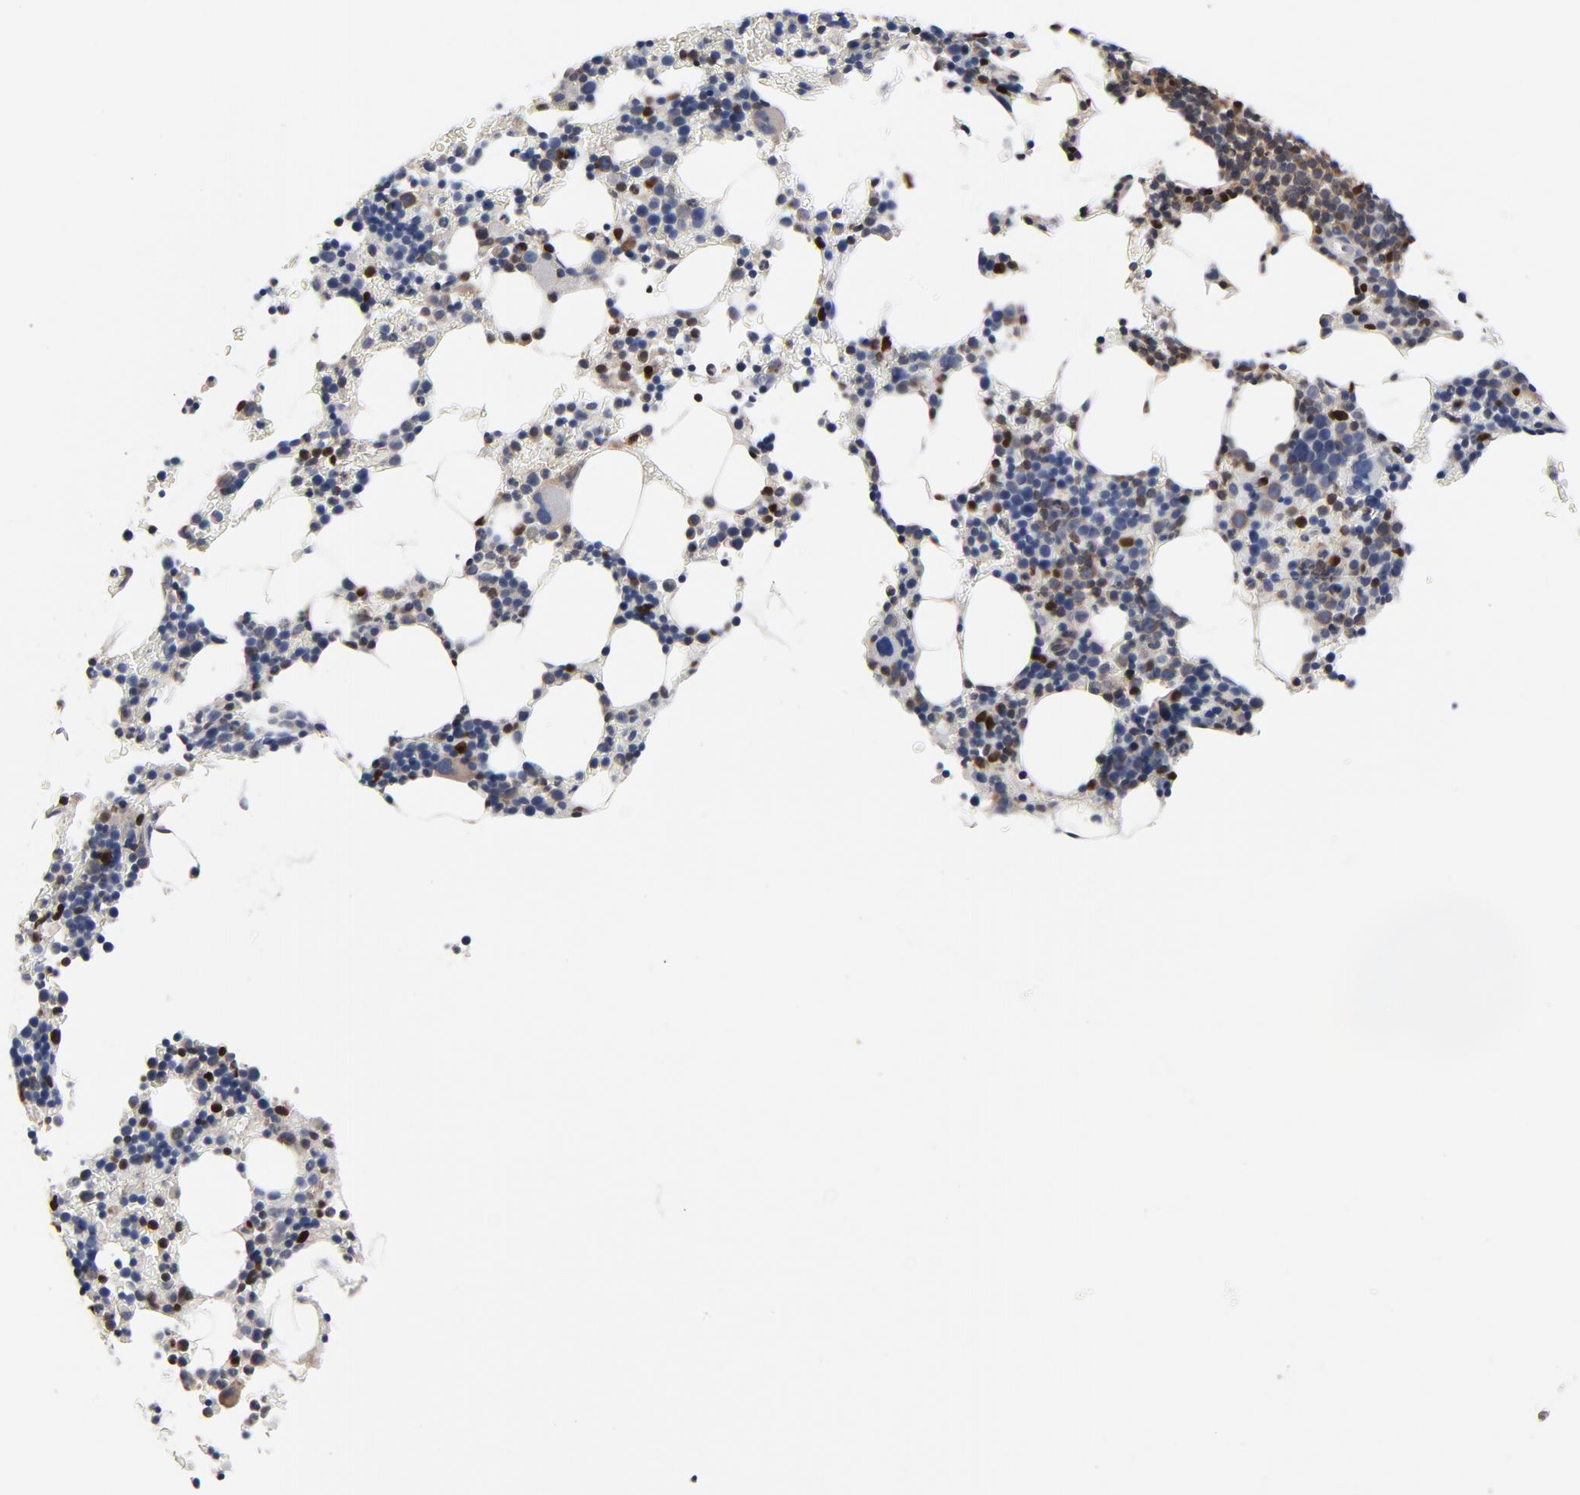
{"staining": {"intensity": "strong", "quantity": "<25%", "location": "cytoplasmic/membranous,nuclear"}, "tissue": "bone marrow", "cell_type": "Hematopoietic cells", "image_type": "normal", "snomed": [{"axis": "morphology", "description": "Normal tissue, NOS"}, {"axis": "topography", "description": "Bone marrow"}], "caption": "A brown stain labels strong cytoplasmic/membranous,nuclear positivity of a protein in hematopoietic cells of unremarkable human bone marrow. Using DAB (3,3'-diaminobenzidine) (brown) and hematoxylin (blue) stains, captured at high magnification using brightfield microscopy.", "gene": "NFKB1", "patient": {"sex": "female", "age": 78}}